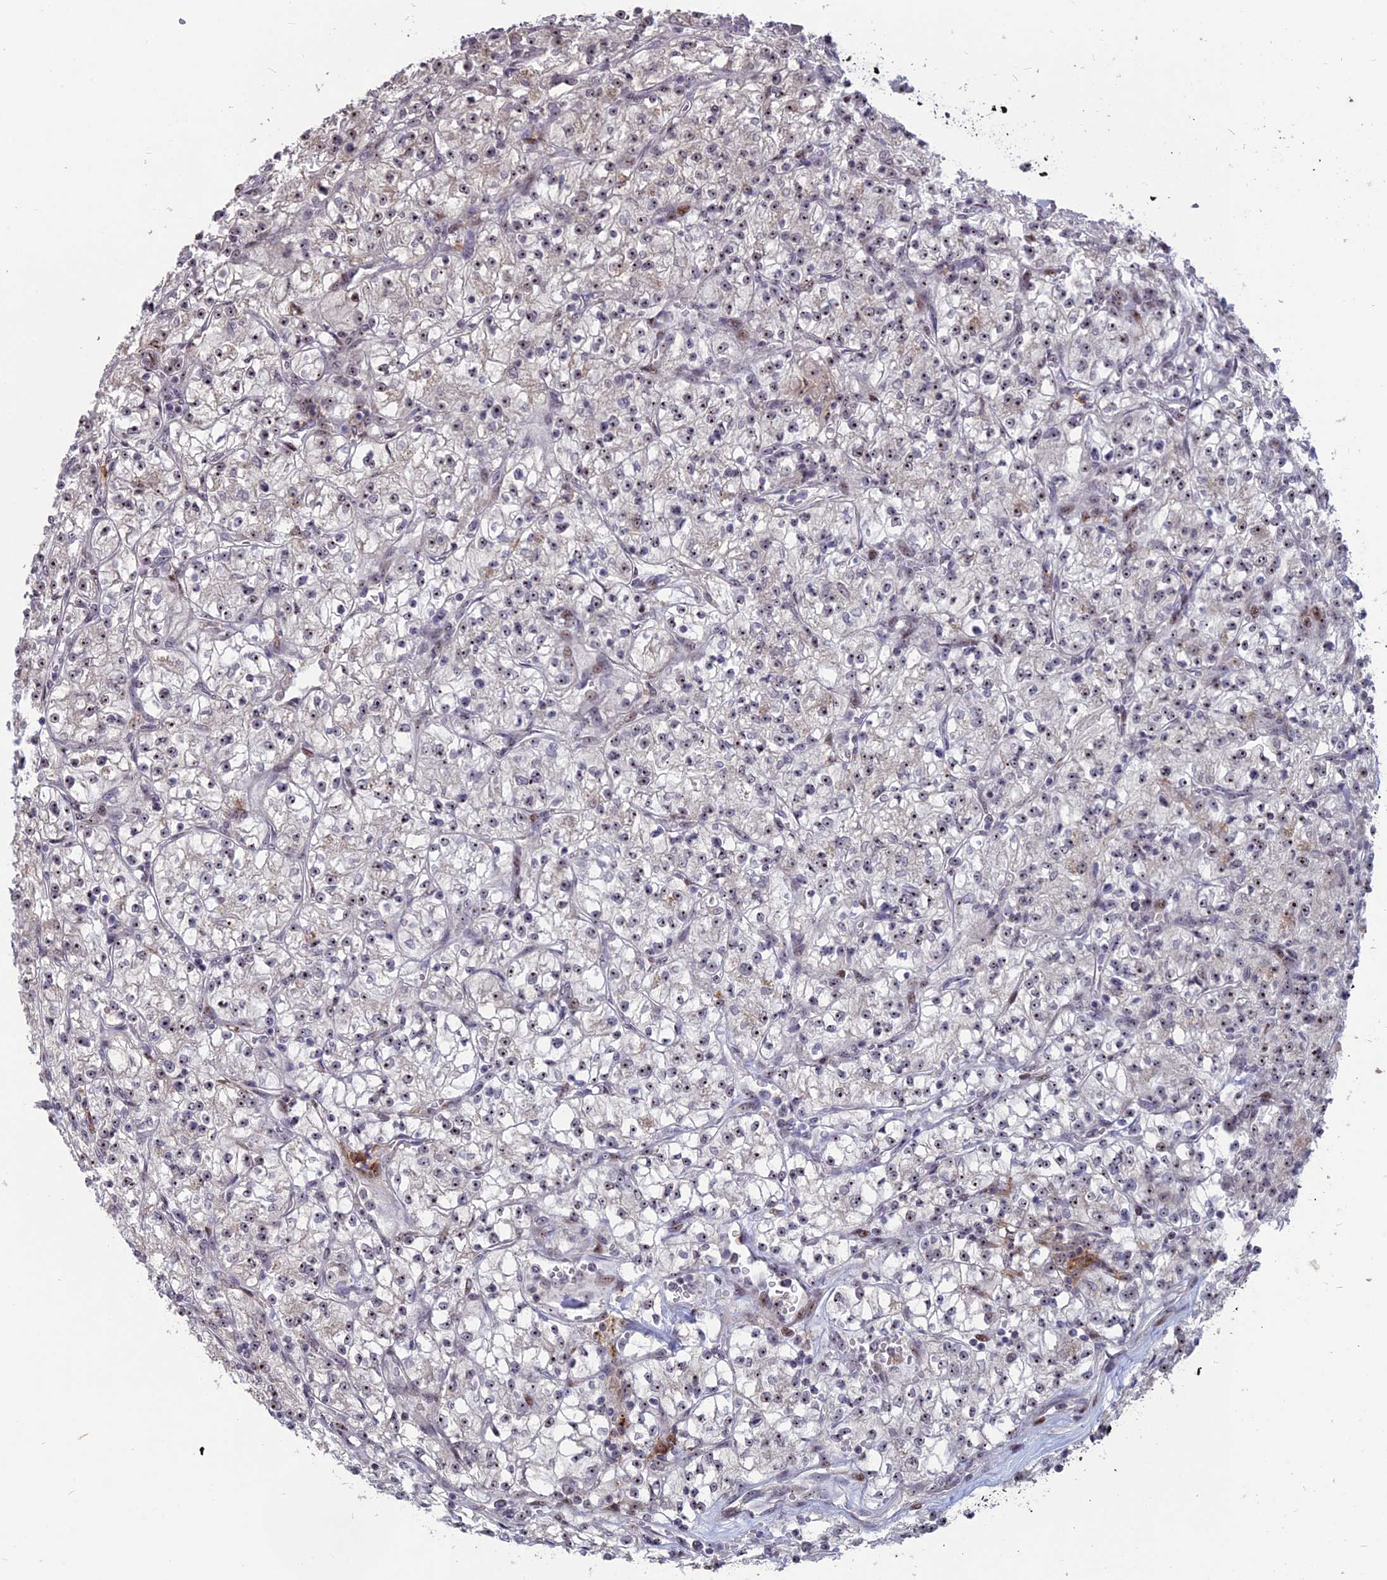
{"staining": {"intensity": "moderate", "quantity": "25%-75%", "location": "nuclear"}, "tissue": "renal cancer", "cell_type": "Tumor cells", "image_type": "cancer", "snomed": [{"axis": "morphology", "description": "Adenocarcinoma, NOS"}, {"axis": "topography", "description": "Kidney"}], "caption": "Renal cancer was stained to show a protein in brown. There is medium levels of moderate nuclear staining in about 25%-75% of tumor cells.", "gene": "FAM131A", "patient": {"sex": "female", "age": 64}}